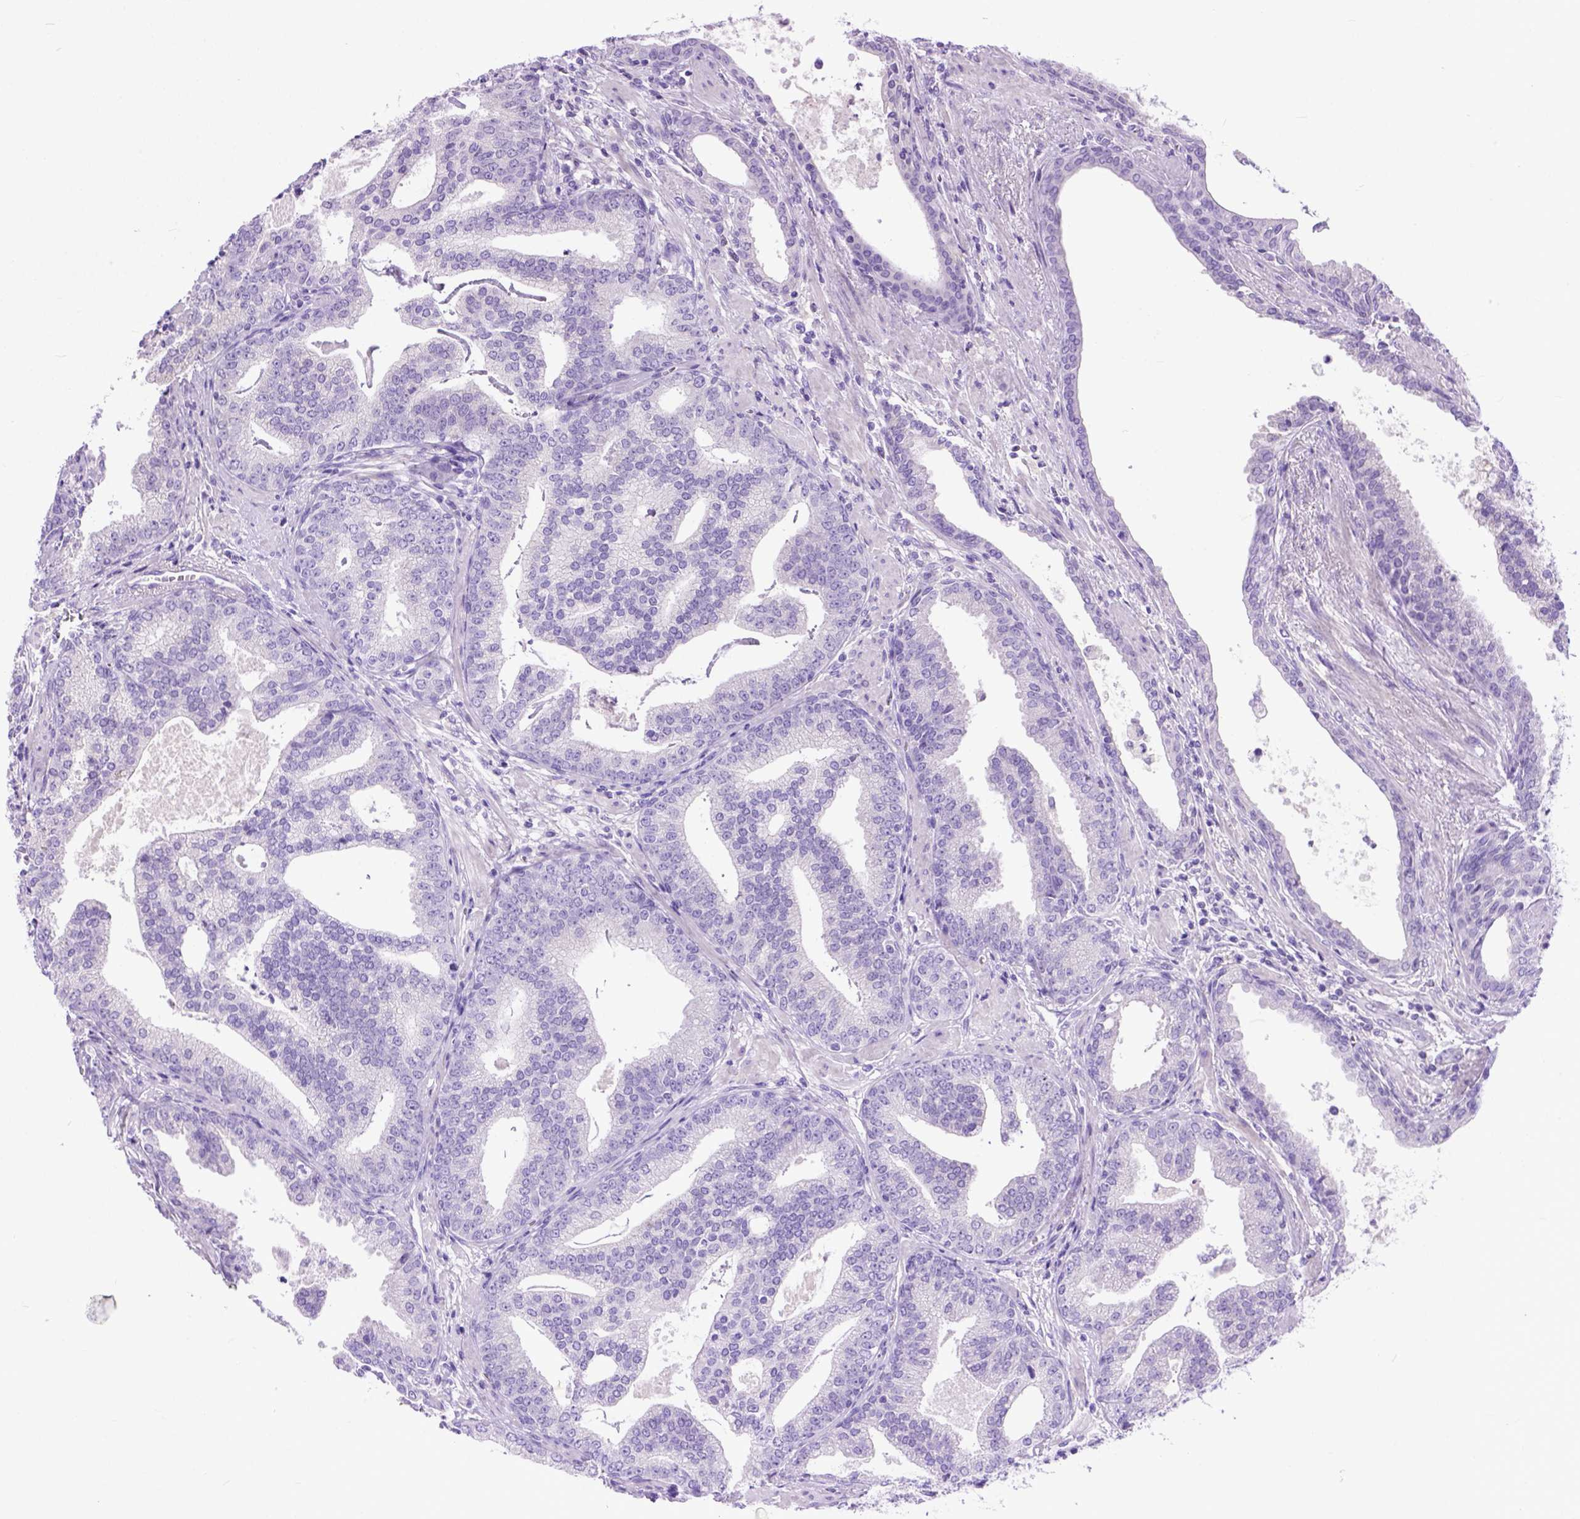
{"staining": {"intensity": "negative", "quantity": "none", "location": "none"}, "tissue": "prostate cancer", "cell_type": "Tumor cells", "image_type": "cancer", "snomed": [{"axis": "morphology", "description": "Adenocarcinoma, NOS"}, {"axis": "topography", "description": "Prostate"}], "caption": "Immunohistochemistry photomicrograph of human adenocarcinoma (prostate) stained for a protein (brown), which reveals no positivity in tumor cells.", "gene": "ODAD3", "patient": {"sex": "male", "age": 64}}